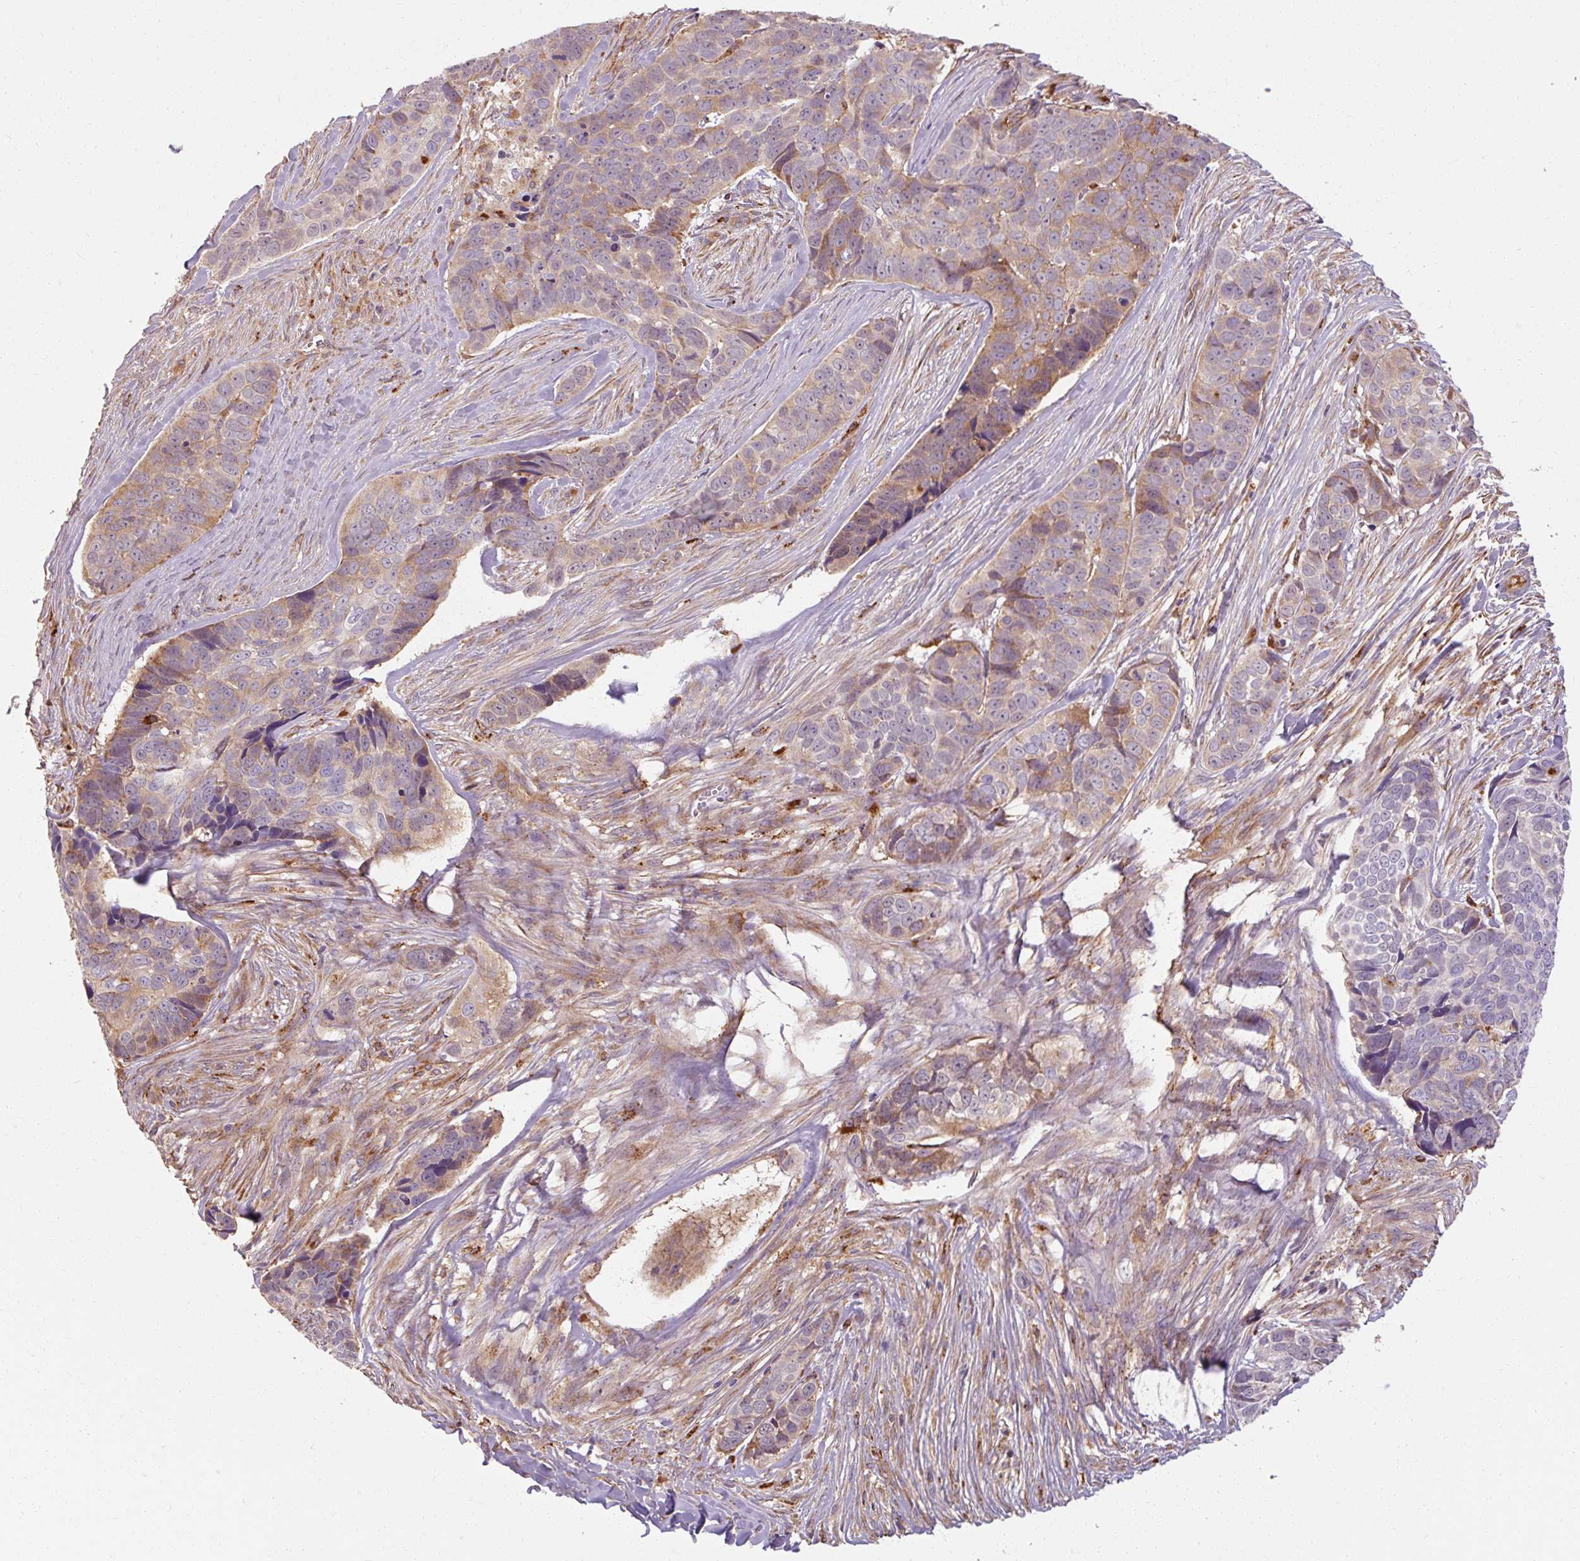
{"staining": {"intensity": "moderate", "quantity": "25%-75%", "location": "cytoplasmic/membranous"}, "tissue": "skin cancer", "cell_type": "Tumor cells", "image_type": "cancer", "snomed": [{"axis": "morphology", "description": "Basal cell carcinoma"}, {"axis": "topography", "description": "Skin"}], "caption": "Skin basal cell carcinoma stained with IHC demonstrates moderate cytoplasmic/membranous expression in approximately 25%-75% of tumor cells. (Stains: DAB (3,3'-diaminobenzidine) in brown, nuclei in blue, Microscopy: brightfield microscopy at high magnification).", "gene": "TBC1D4", "patient": {"sex": "female", "age": 82}}